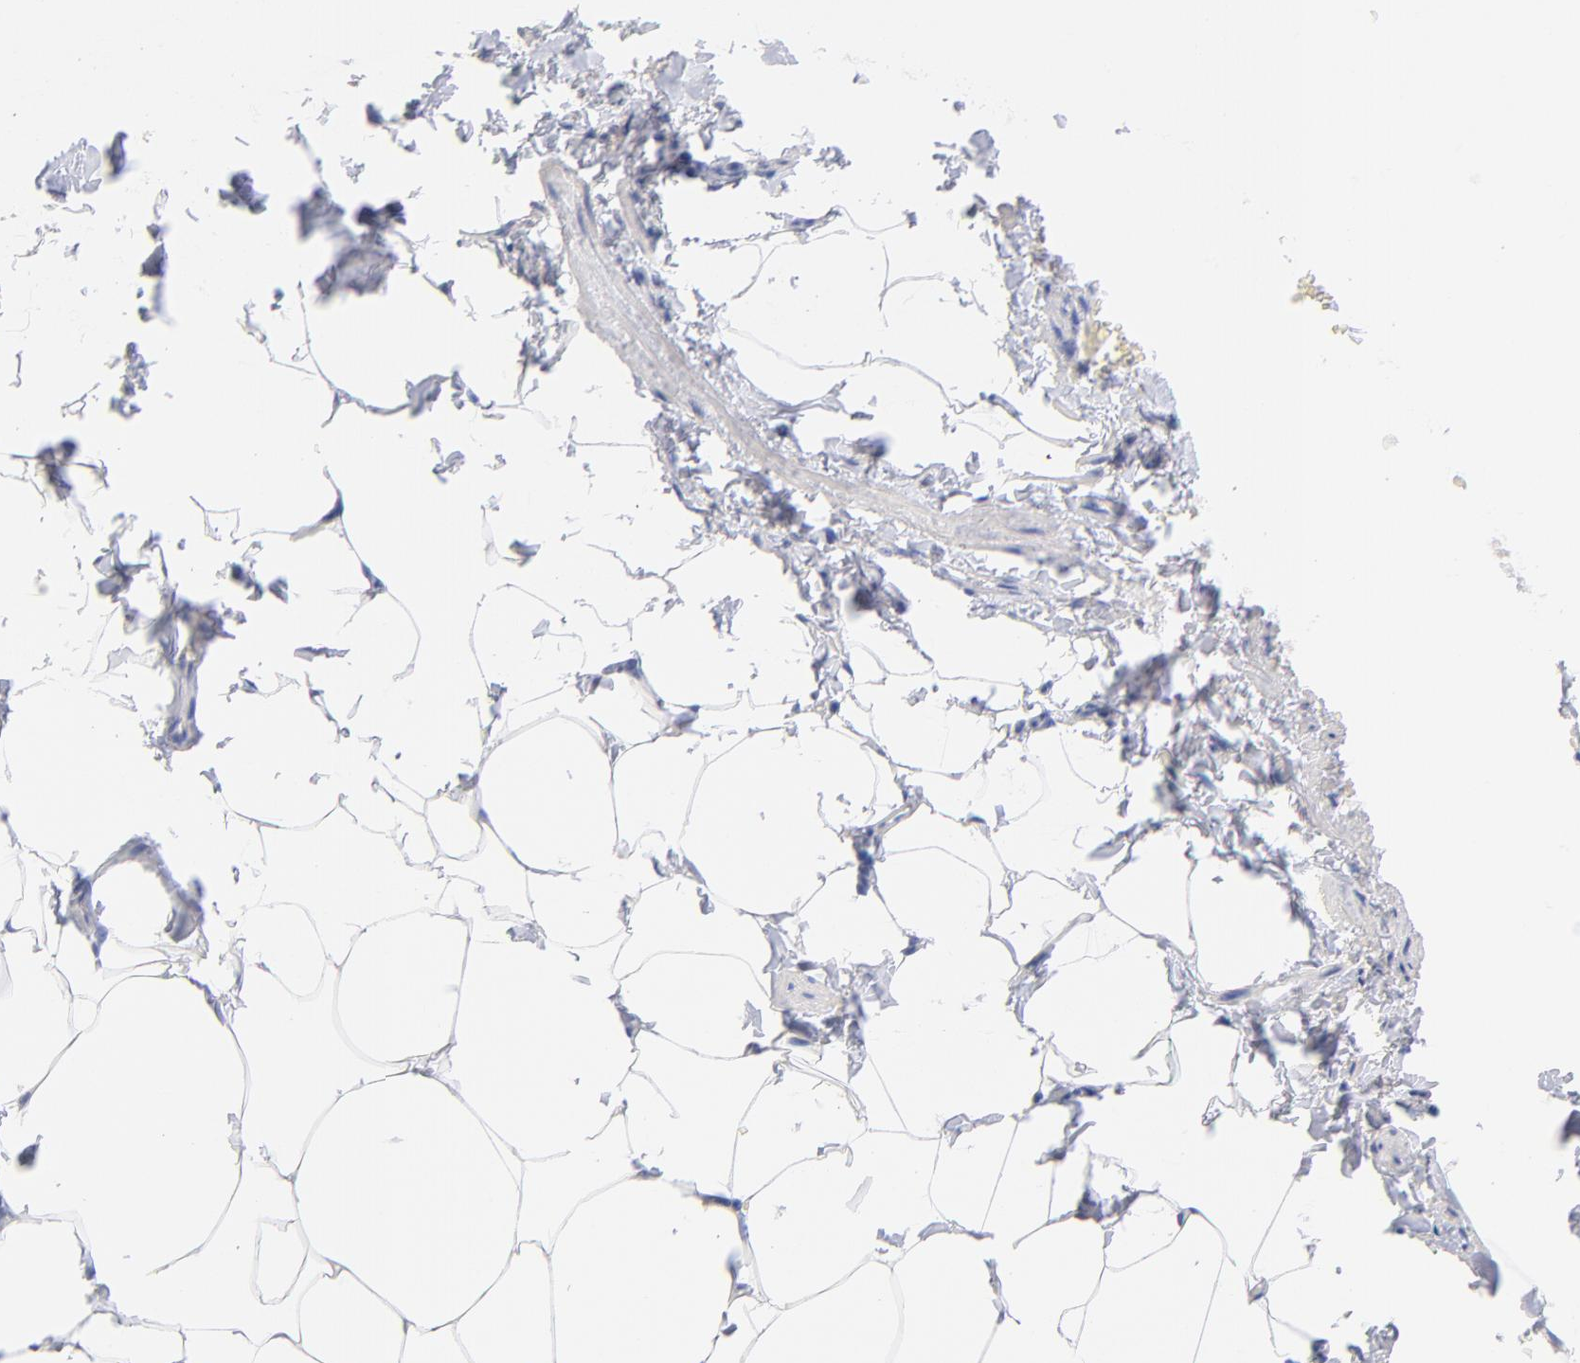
{"staining": {"intensity": "negative", "quantity": "none", "location": "none"}, "tissue": "adipose tissue", "cell_type": "Adipocytes", "image_type": "normal", "snomed": [{"axis": "morphology", "description": "Normal tissue, NOS"}, {"axis": "topography", "description": "Vascular tissue"}], "caption": "This is an immunohistochemistry (IHC) micrograph of normal adipose tissue. There is no staining in adipocytes.", "gene": "TNFRSF13C", "patient": {"sex": "male", "age": 41}}